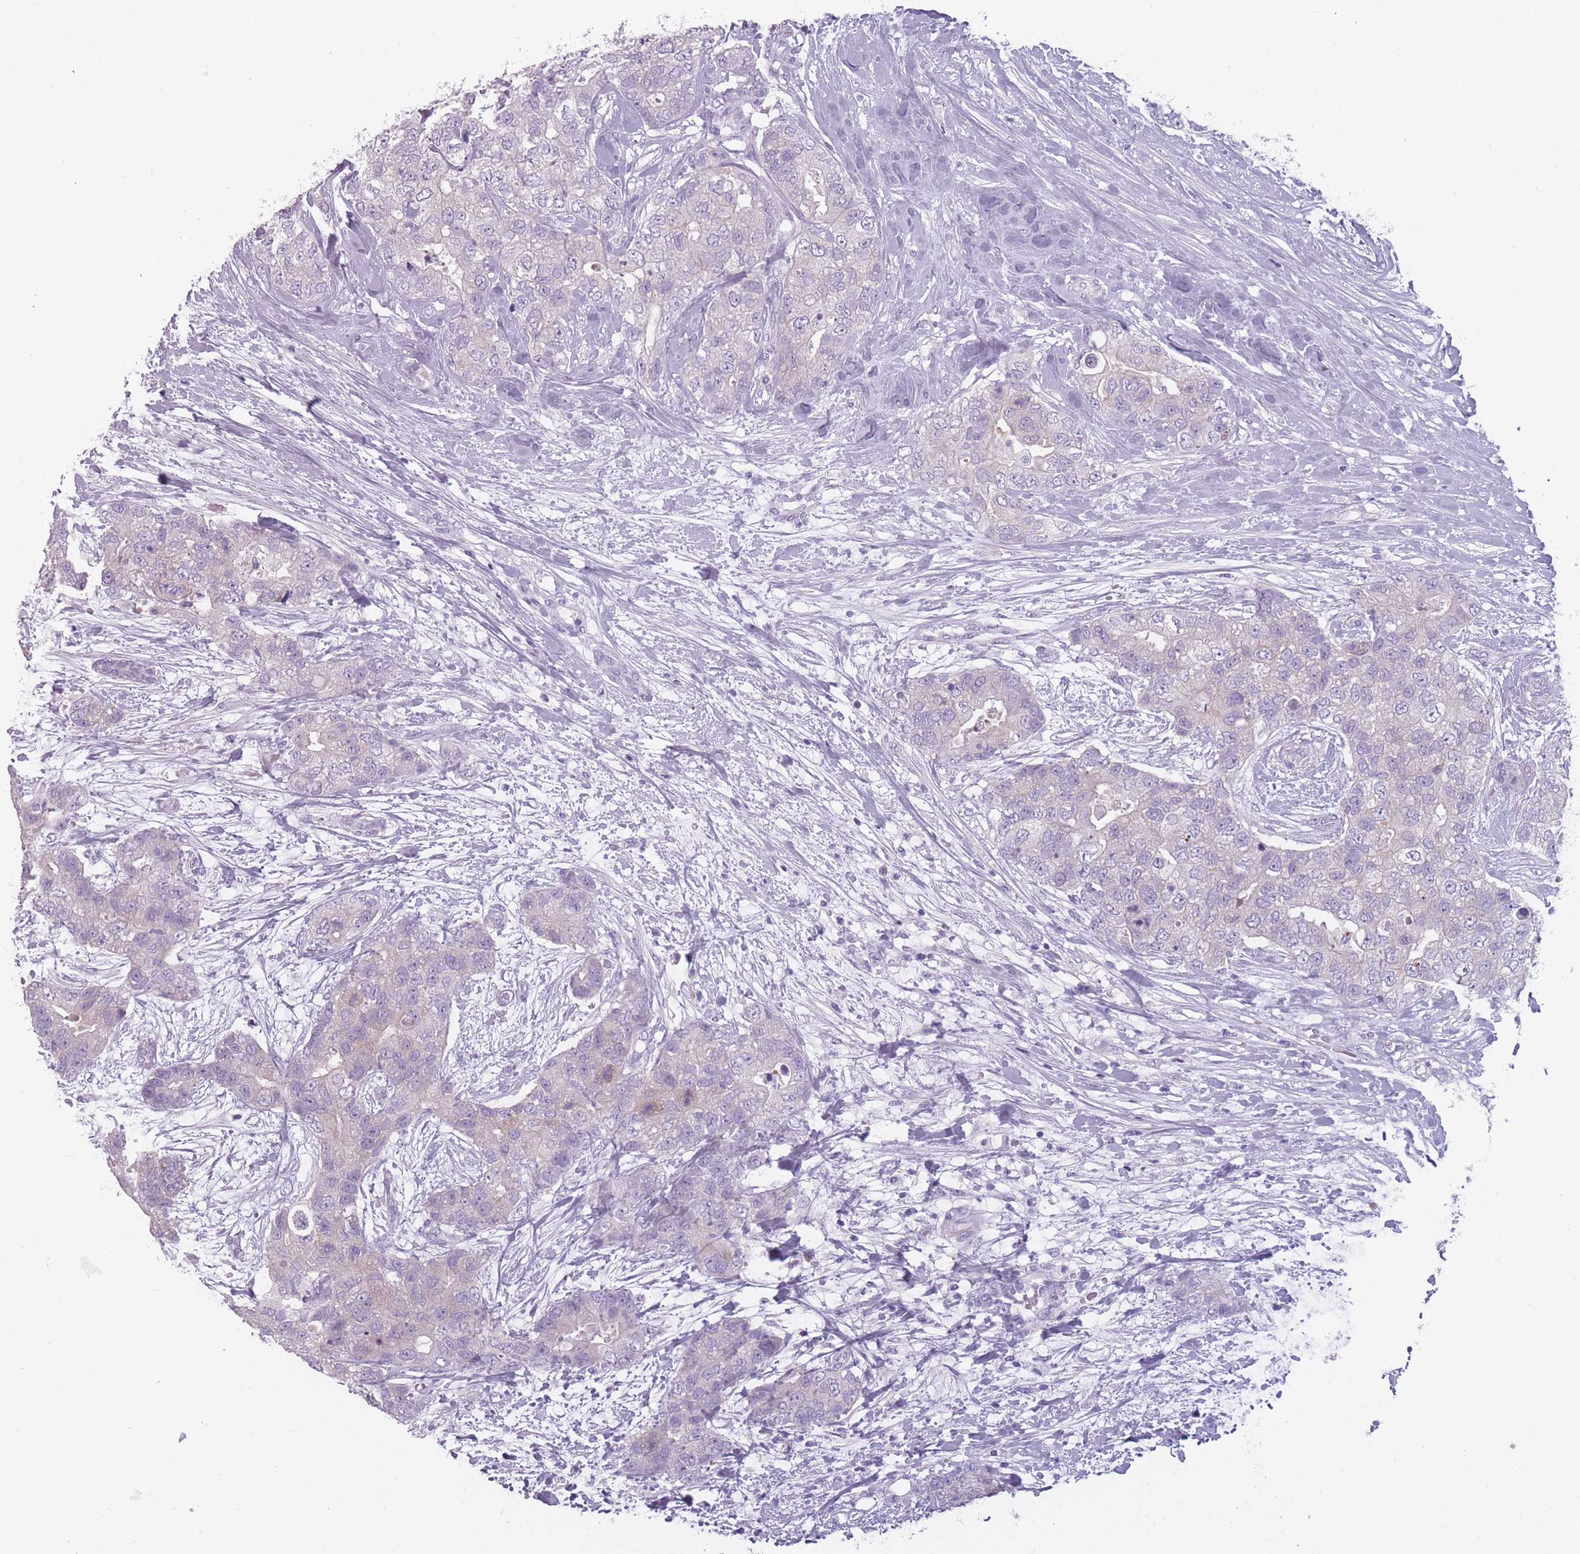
{"staining": {"intensity": "negative", "quantity": "none", "location": "none"}, "tissue": "breast cancer", "cell_type": "Tumor cells", "image_type": "cancer", "snomed": [{"axis": "morphology", "description": "Duct carcinoma"}, {"axis": "topography", "description": "Breast"}], "caption": "DAB (3,3'-diaminobenzidine) immunohistochemical staining of human breast cancer exhibits no significant expression in tumor cells.", "gene": "PPFIA3", "patient": {"sex": "female", "age": 62}}